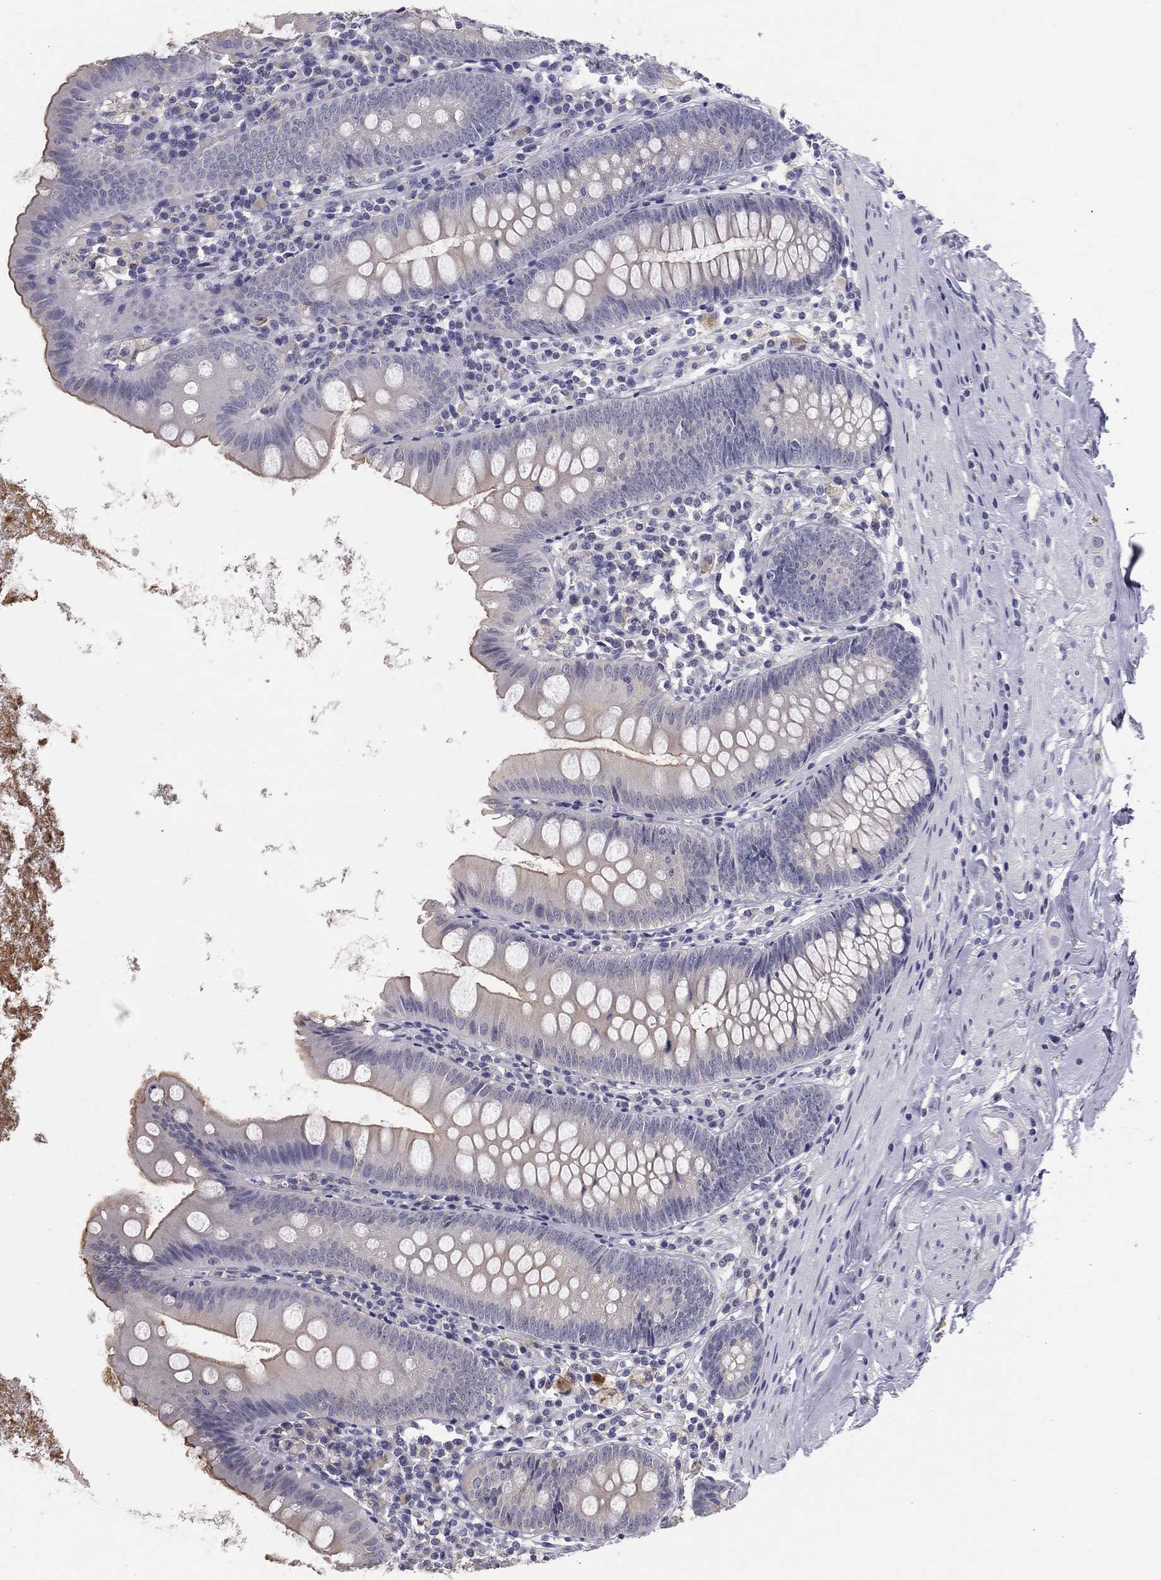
{"staining": {"intensity": "strong", "quantity": "<25%", "location": "cytoplasmic/membranous"}, "tissue": "appendix", "cell_type": "Glandular cells", "image_type": "normal", "snomed": [{"axis": "morphology", "description": "Normal tissue, NOS"}, {"axis": "topography", "description": "Appendix"}], "caption": "Appendix was stained to show a protein in brown. There is medium levels of strong cytoplasmic/membranous positivity in about <25% of glandular cells. Ihc stains the protein in brown and the nuclei are stained blue.", "gene": "MUC13", "patient": {"sex": "female", "age": 82}}